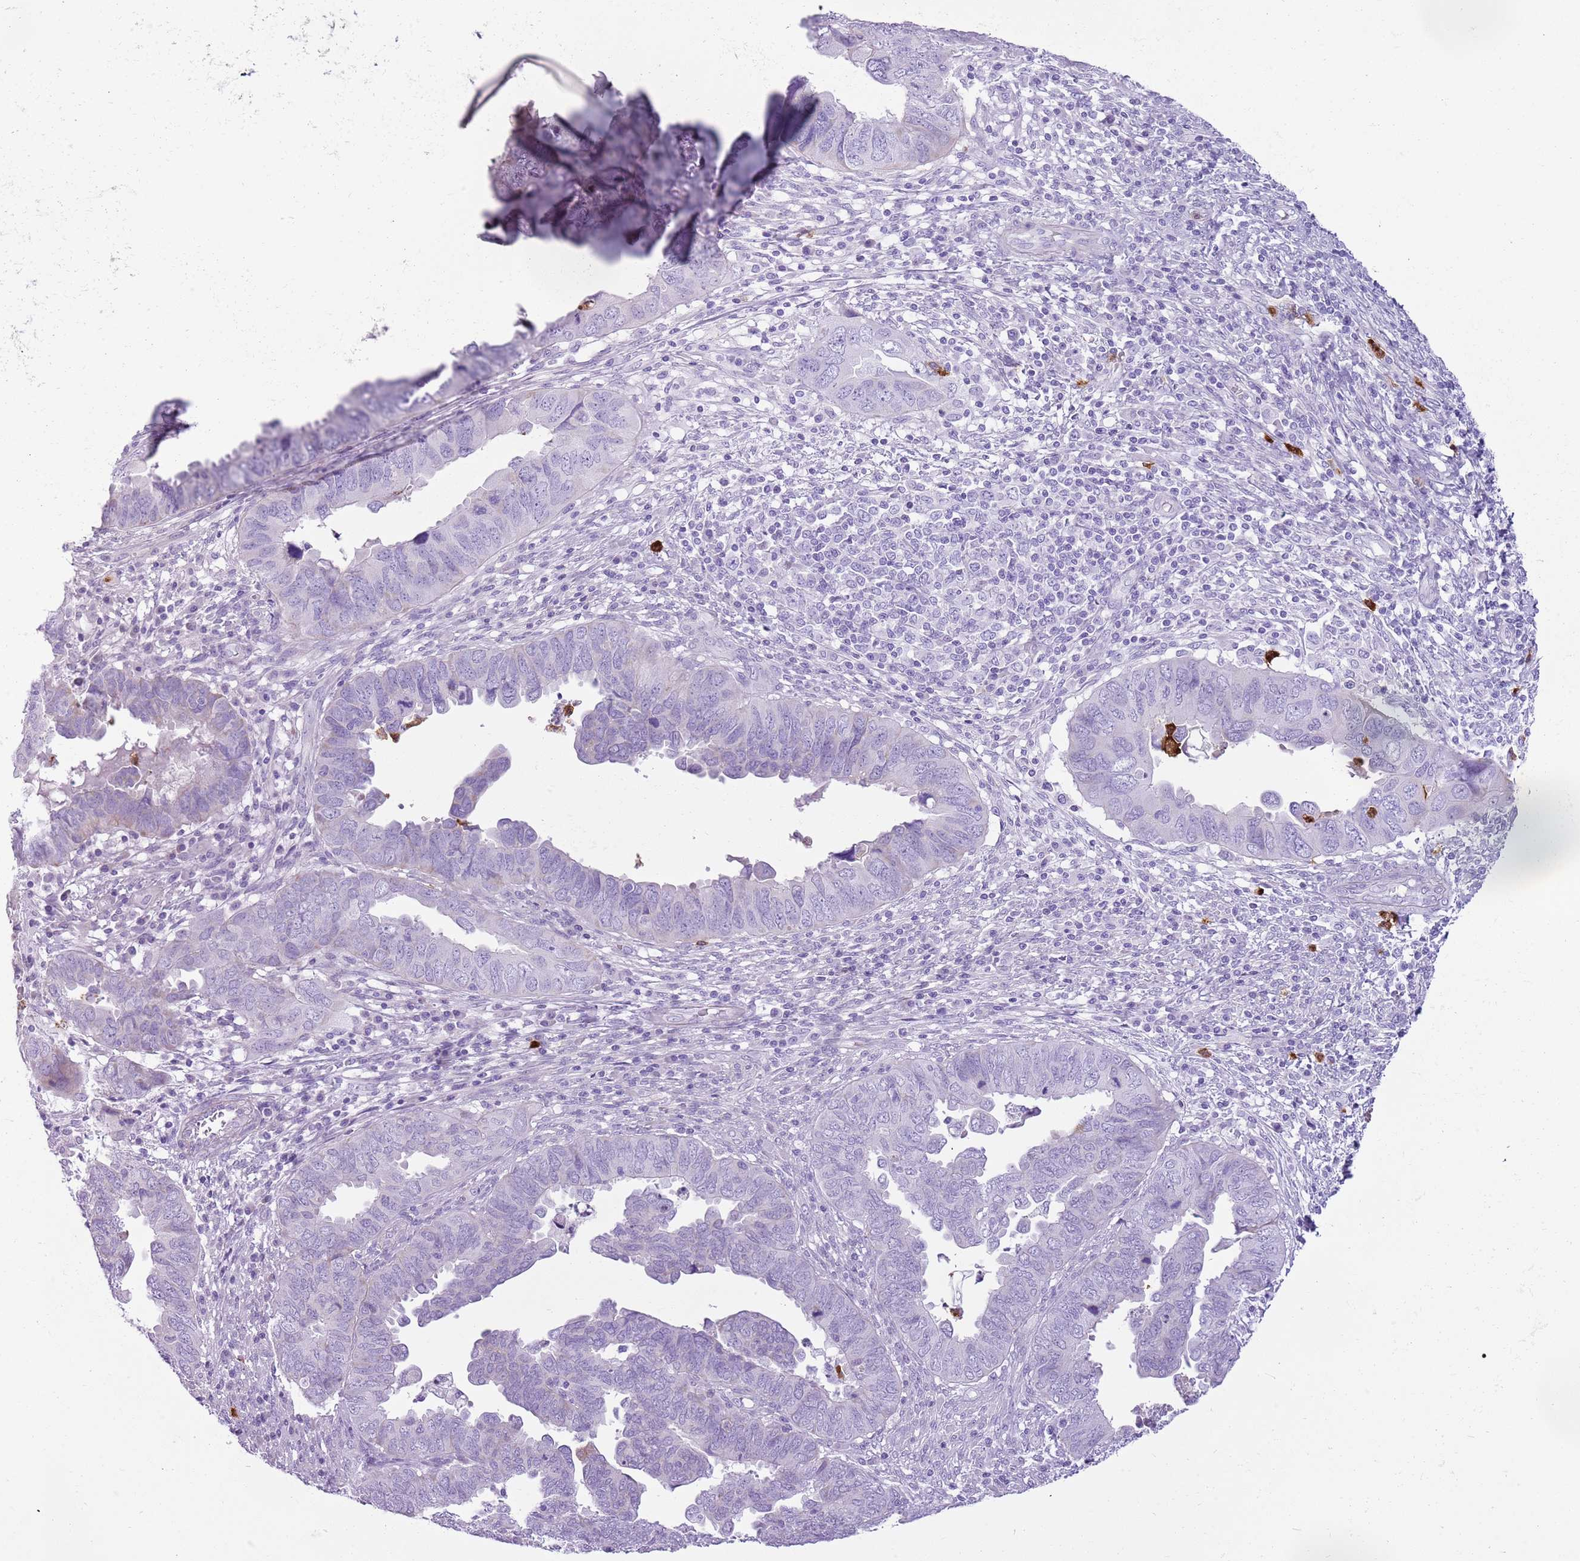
{"staining": {"intensity": "negative", "quantity": "none", "location": "none"}, "tissue": "endometrial cancer", "cell_type": "Tumor cells", "image_type": "cancer", "snomed": [{"axis": "morphology", "description": "Adenocarcinoma, NOS"}, {"axis": "topography", "description": "Endometrium"}], "caption": "High magnification brightfield microscopy of endometrial cancer stained with DAB (3,3'-diaminobenzidine) (brown) and counterstained with hematoxylin (blue): tumor cells show no significant positivity.", "gene": "CD177", "patient": {"sex": "female", "age": 79}}